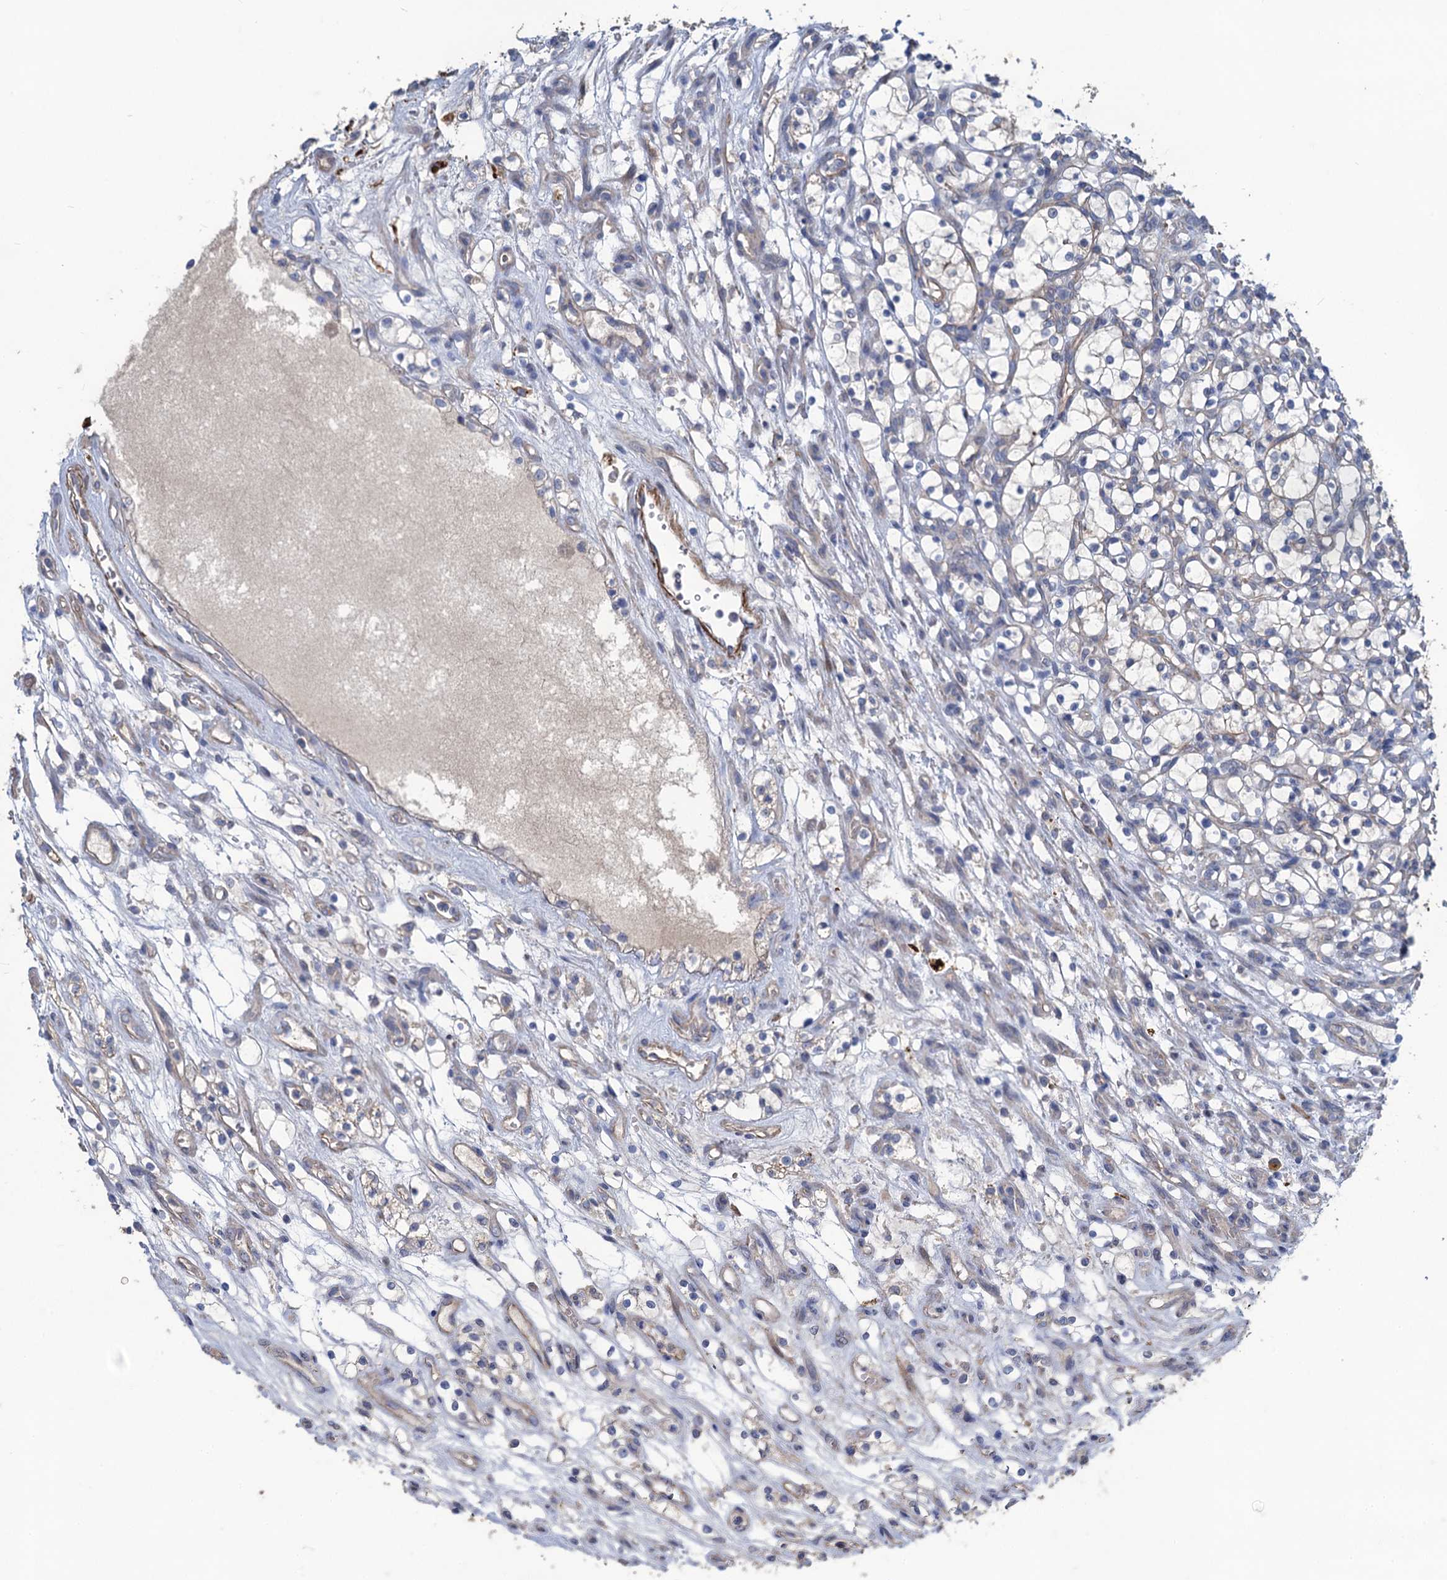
{"staining": {"intensity": "negative", "quantity": "none", "location": "none"}, "tissue": "renal cancer", "cell_type": "Tumor cells", "image_type": "cancer", "snomed": [{"axis": "morphology", "description": "Adenocarcinoma, NOS"}, {"axis": "topography", "description": "Kidney"}], "caption": "High magnification brightfield microscopy of renal adenocarcinoma stained with DAB (3,3'-diaminobenzidine) (brown) and counterstained with hematoxylin (blue): tumor cells show no significant positivity.", "gene": "SMCO3", "patient": {"sex": "female", "age": 69}}